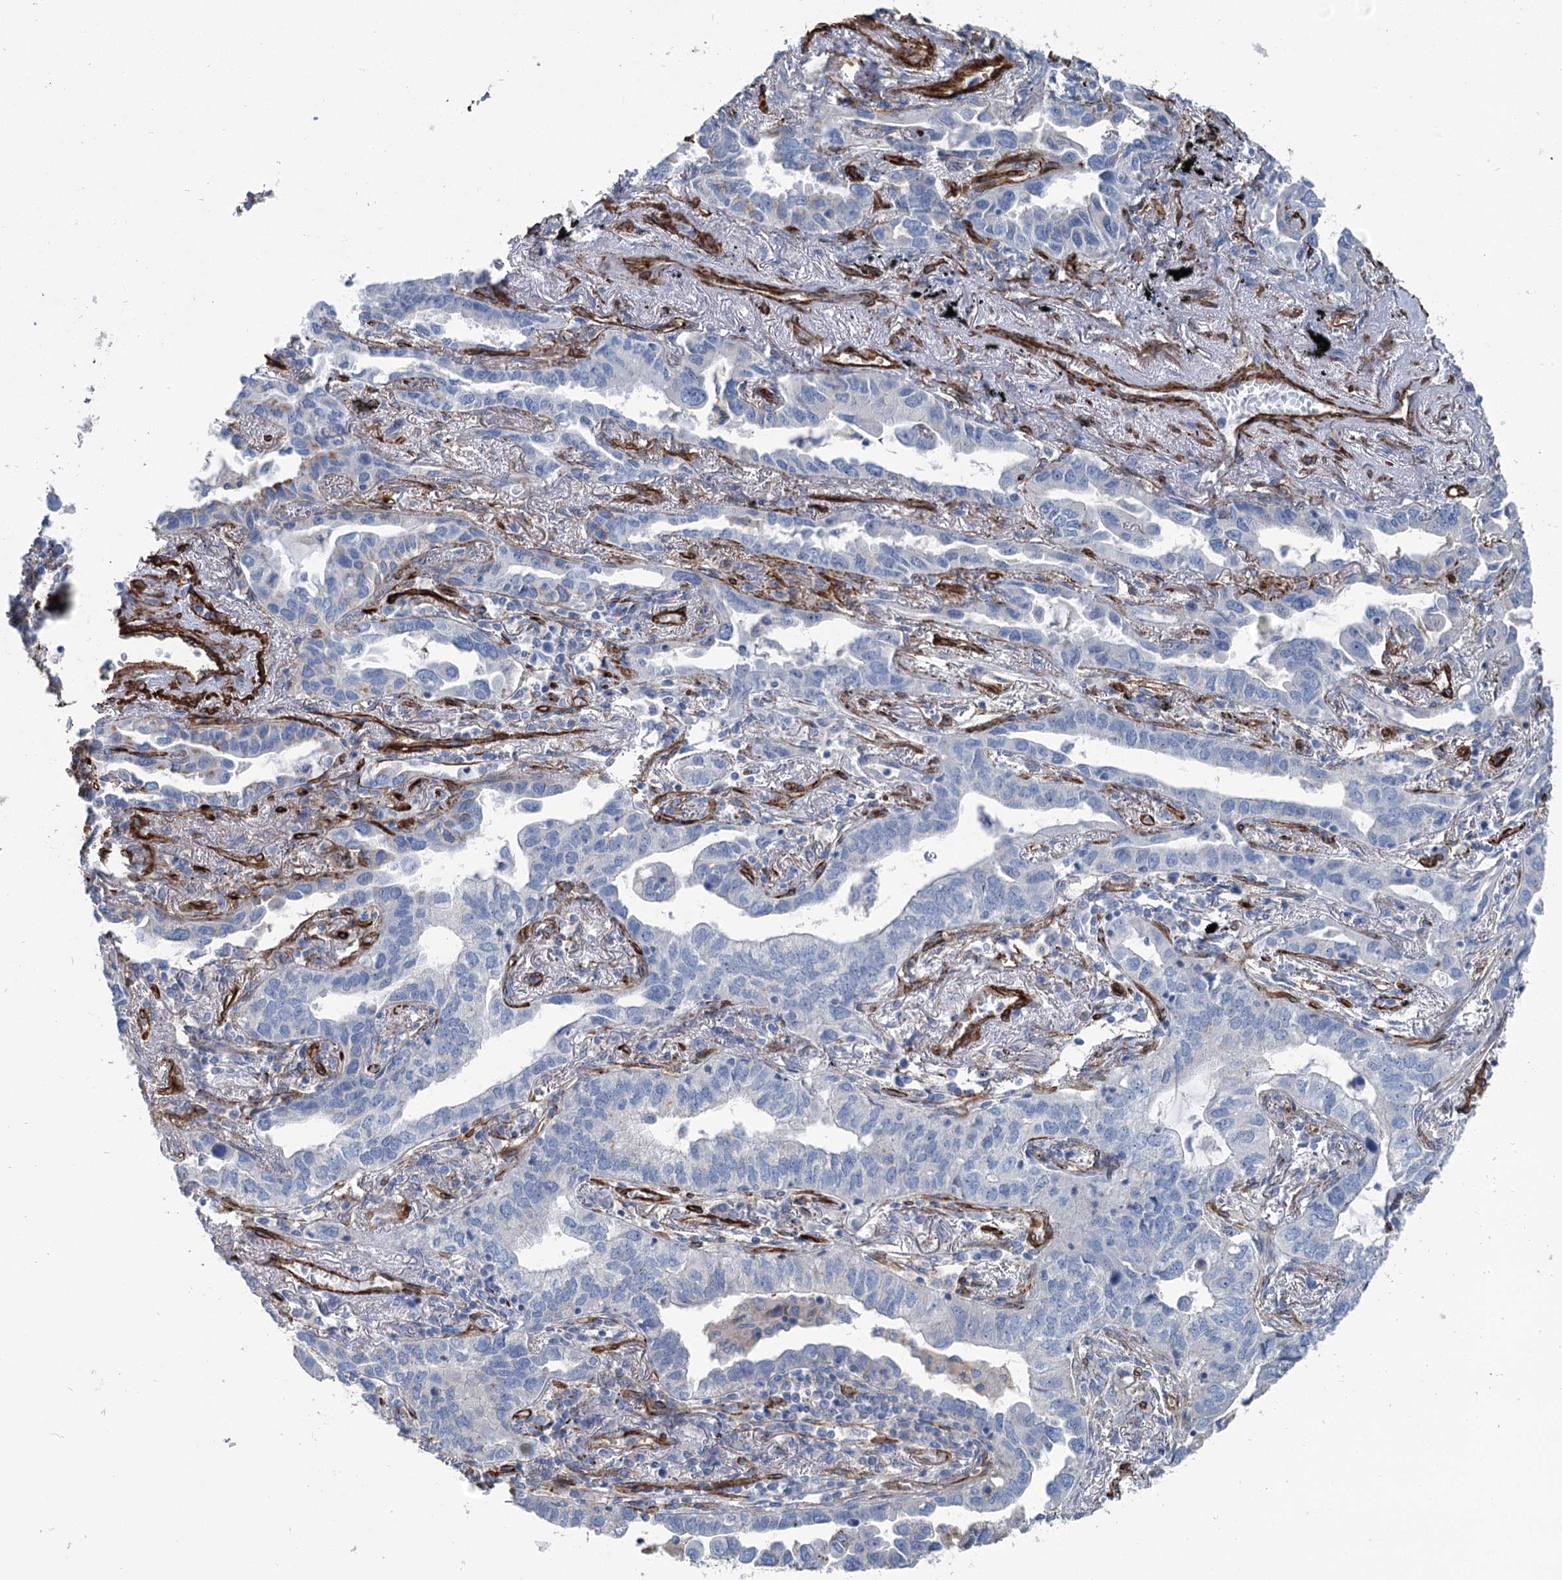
{"staining": {"intensity": "negative", "quantity": "none", "location": "none"}, "tissue": "lung cancer", "cell_type": "Tumor cells", "image_type": "cancer", "snomed": [{"axis": "morphology", "description": "Adenocarcinoma, NOS"}, {"axis": "topography", "description": "Lung"}], "caption": "The image reveals no significant expression in tumor cells of adenocarcinoma (lung).", "gene": "IQSEC1", "patient": {"sex": "male", "age": 67}}